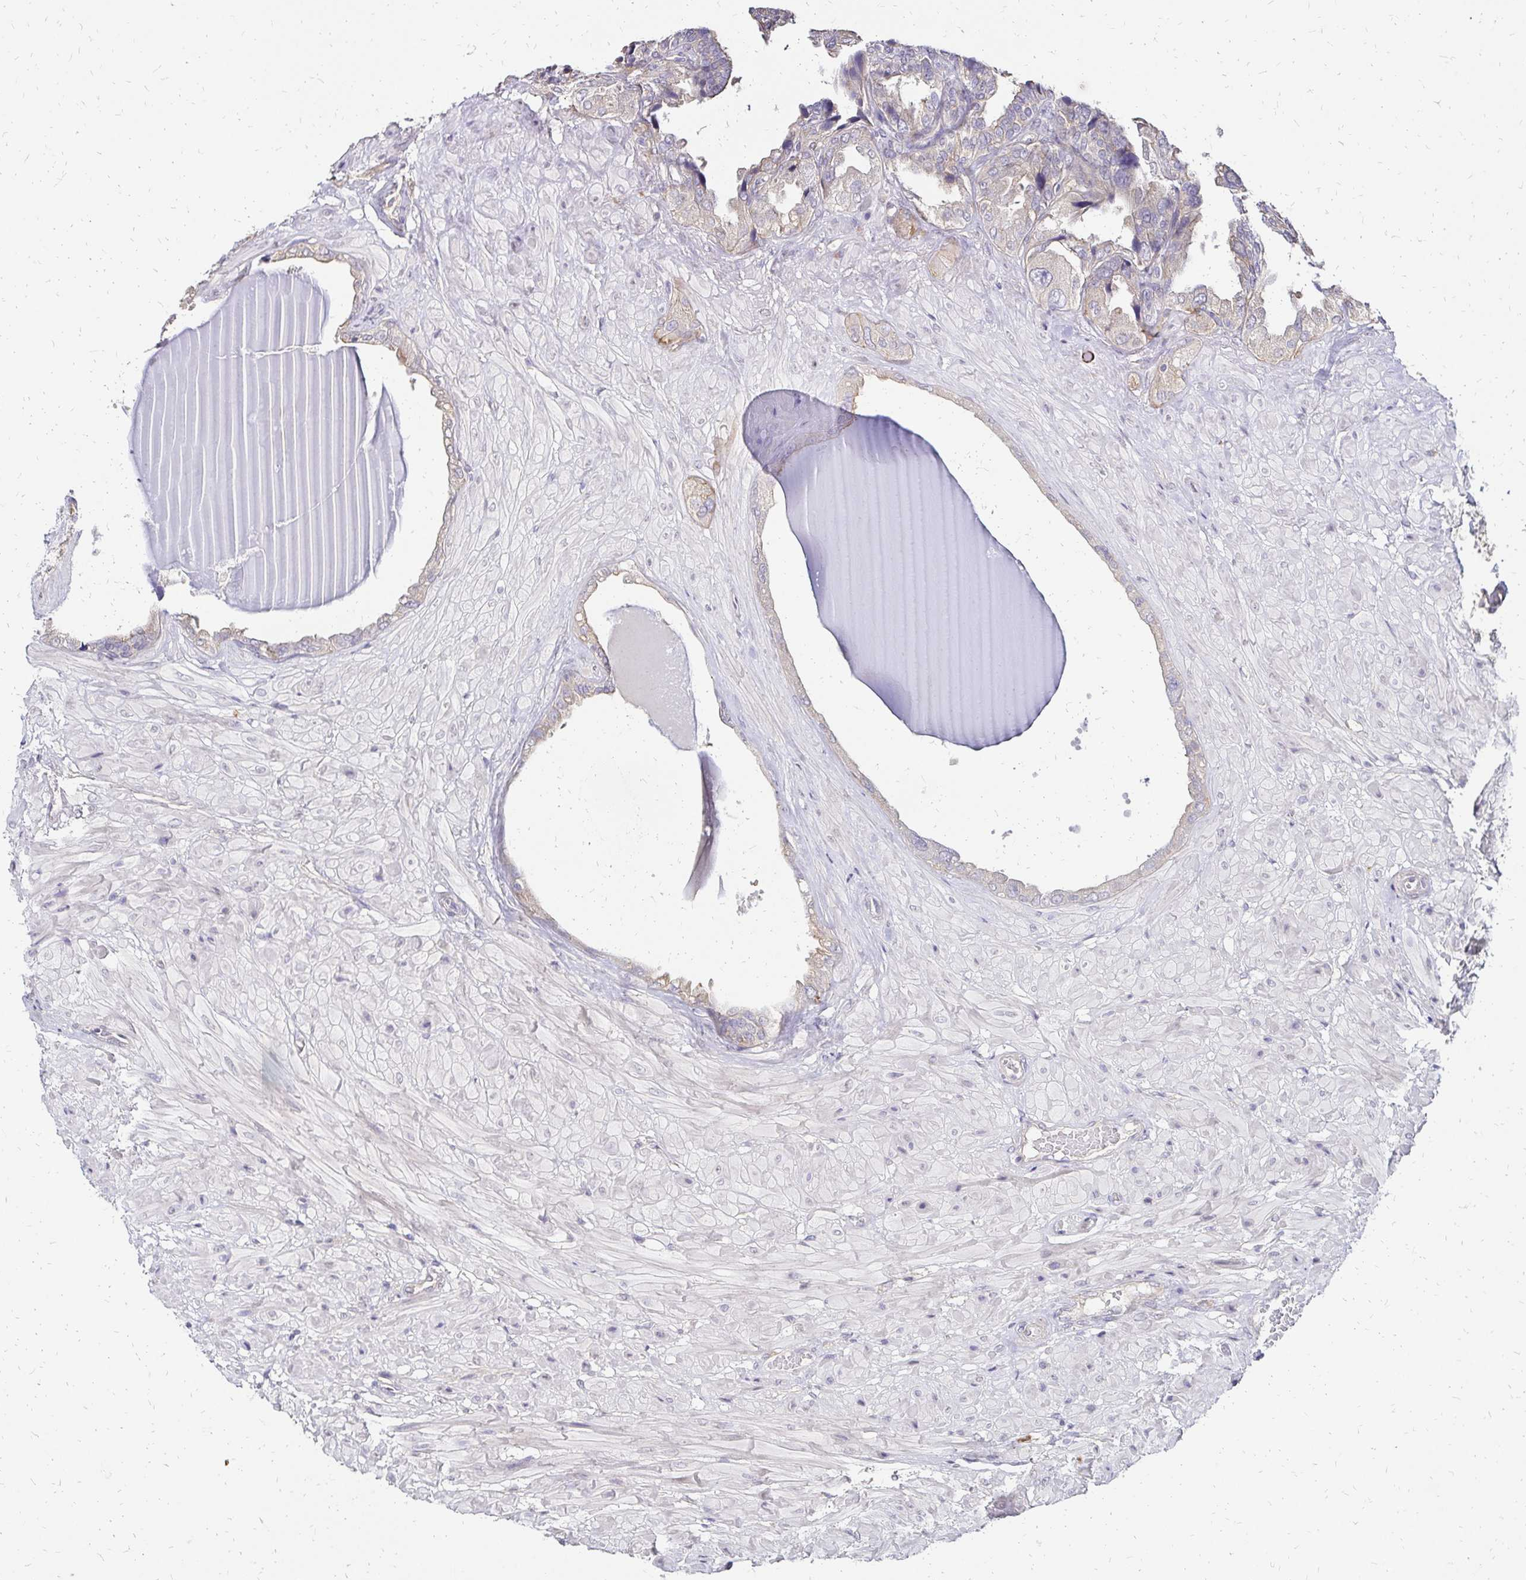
{"staining": {"intensity": "moderate", "quantity": "25%-75%", "location": "cytoplasmic/membranous"}, "tissue": "seminal vesicle", "cell_type": "Glandular cells", "image_type": "normal", "snomed": [{"axis": "morphology", "description": "Normal tissue, NOS"}, {"axis": "topography", "description": "Seminal veicle"}], "caption": "The immunohistochemical stain highlights moderate cytoplasmic/membranous staining in glandular cells of benign seminal vesicle. (DAB = brown stain, brightfield microscopy at high magnification).", "gene": "PRIMA1", "patient": {"sex": "male", "age": 55}}